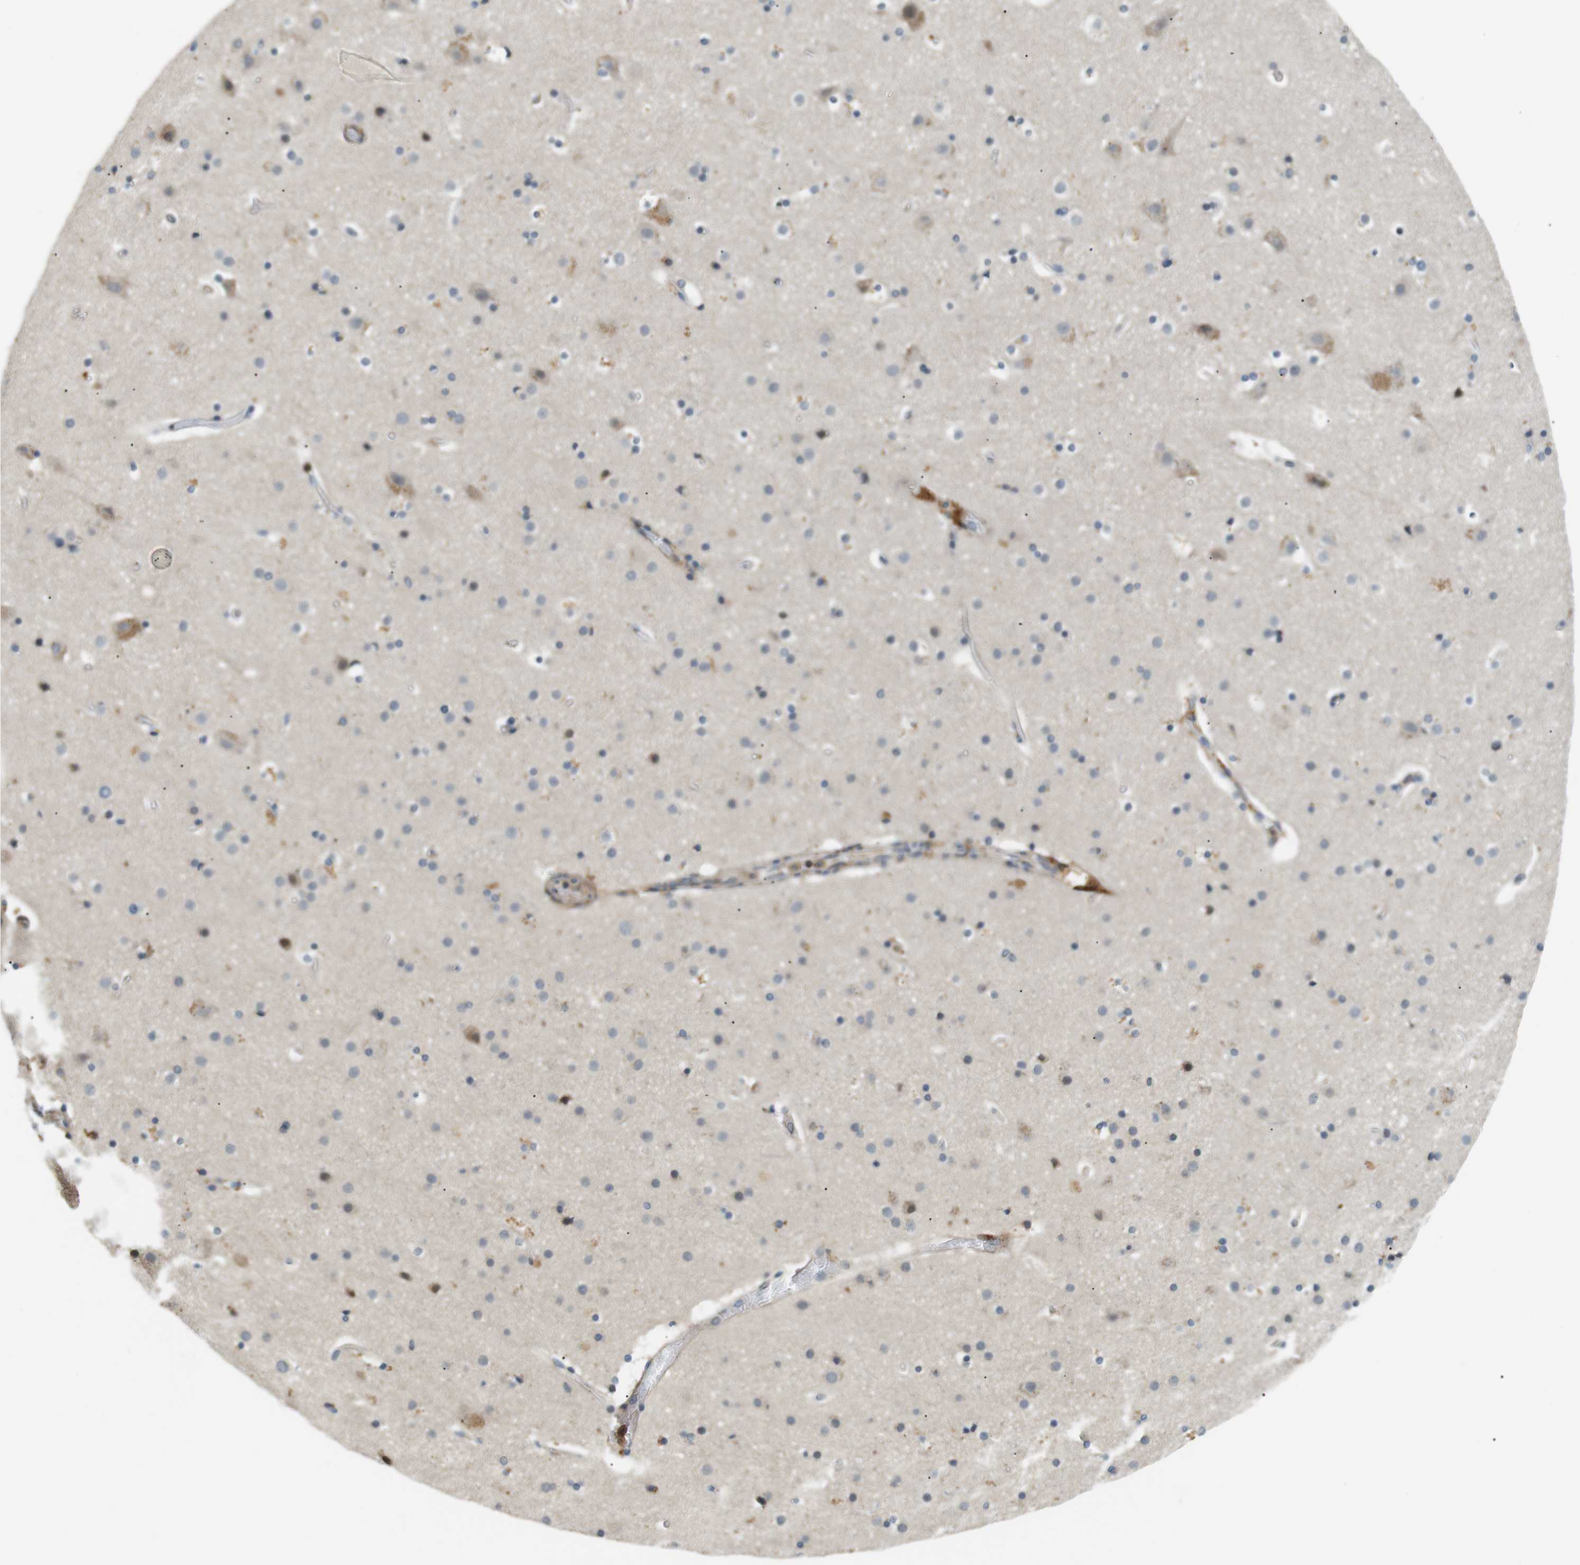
{"staining": {"intensity": "weak", "quantity": "25%-75%", "location": "cytoplasmic/membranous"}, "tissue": "cerebral cortex", "cell_type": "Endothelial cells", "image_type": "normal", "snomed": [{"axis": "morphology", "description": "Normal tissue, NOS"}, {"axis": "topography", "description": "Cerebral cortex"}], "caption": "A photomicrograph showing weak cytoplasmic/membranous expression in approximately 25%-75% of endothelial cells in unremarkable cerebral cortex, as visualized by brown immunohistochemical staining.", "gene": "P2RY1", "patient": {"sex": "male", "age": 57}}